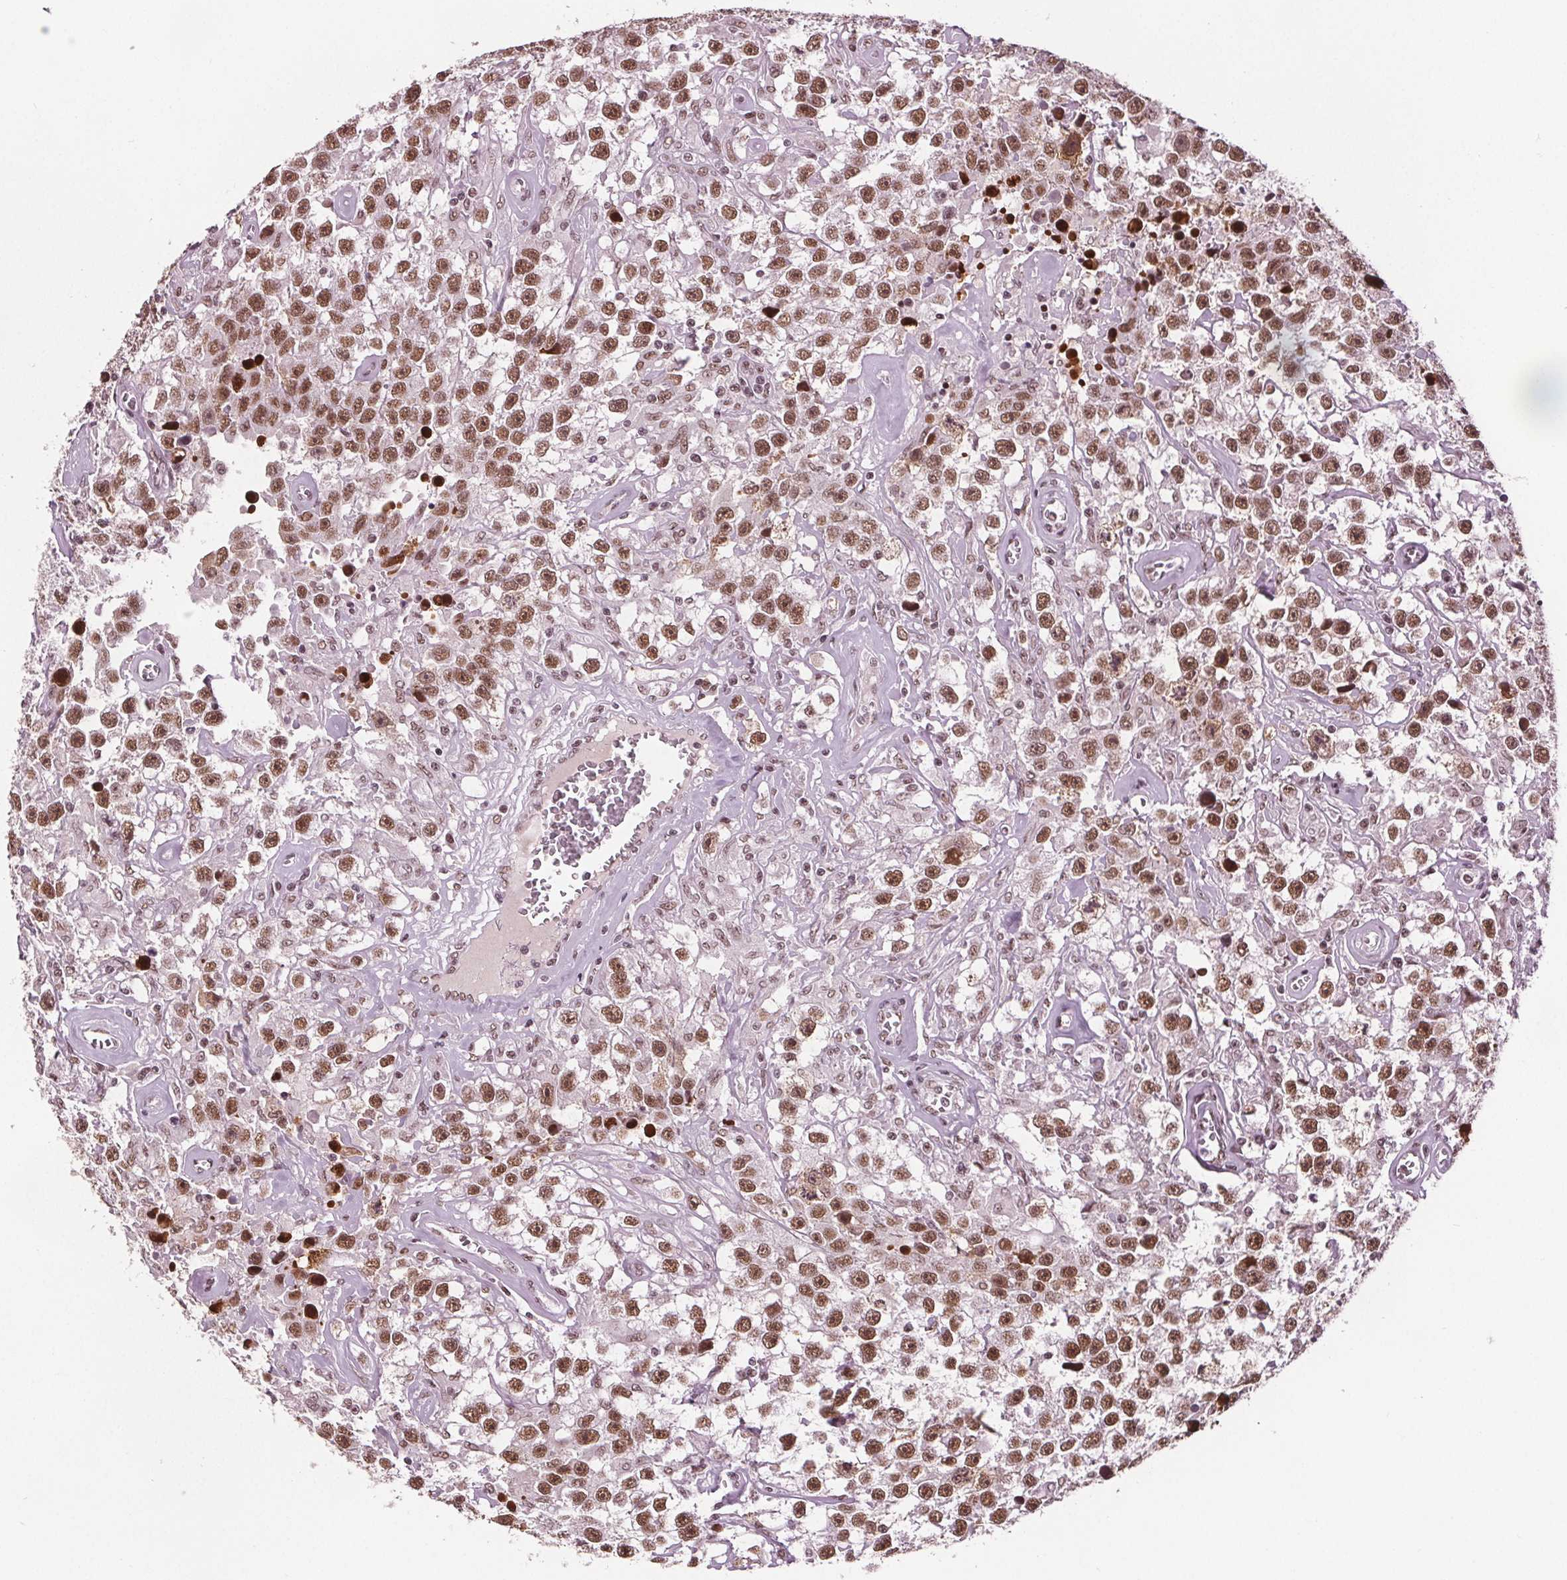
{"staining": {"intensity": "moderate", "quantity": ">75%", "location": "nuclear"}, "tissue": "testis cancer", "cell_type": "Tumor cells", "image_type": "cancer", "snomed": [{"axis": "morphology", "description": "Seminoma, NOS"}, {"axis": "topography", "description": "Testis"}], "caption": "IHC image of neoplastic tissue: human testis seminoma stained using immunohistochemistry demonstrates medium levels of moderate protein expression localized specifically in the nuclear of tumor cells, appearing as a nuclear brown color.", "gene": "IWS1", "patient": {"sex": "male", "age": 43}}